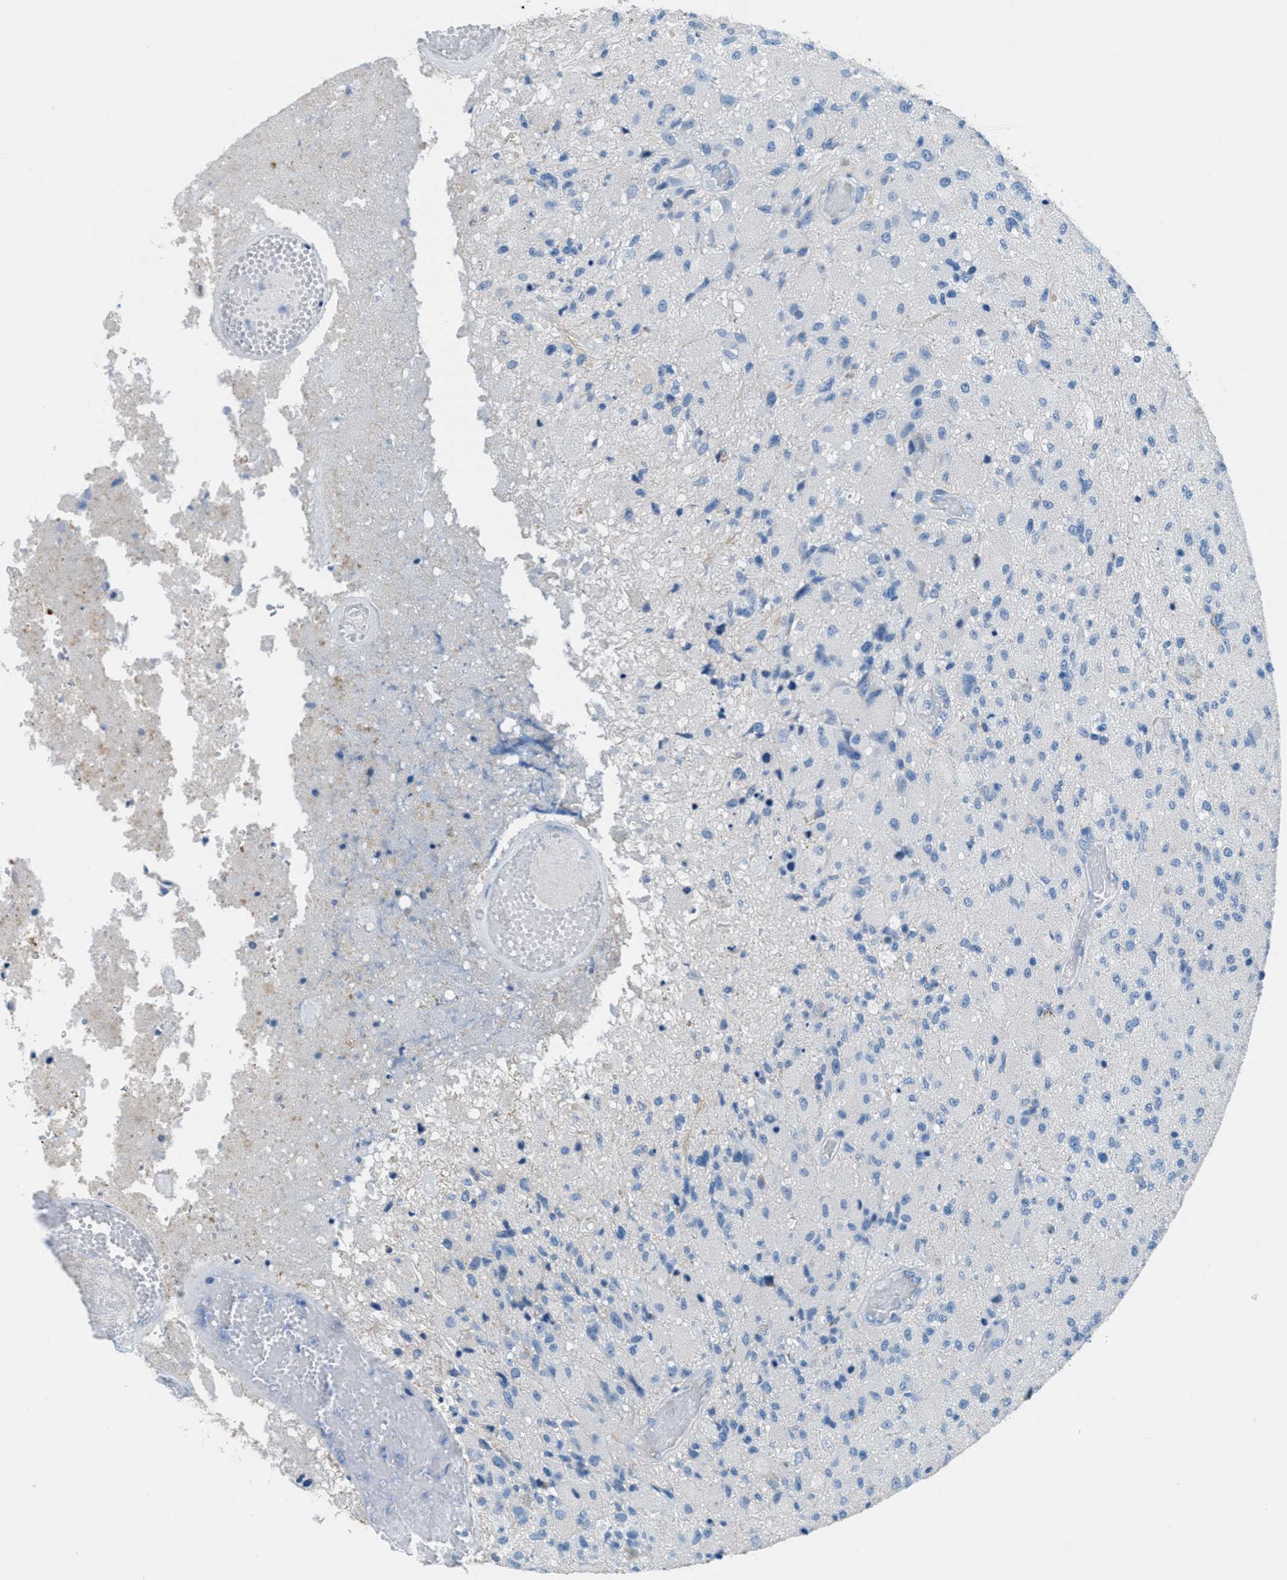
{"staining": {"intensity": "negative", "quantity": "none", "location": "none"}, "tissue": "glioma", "cell_type": "Tumor cells", "image_type": "cancer", "snomed": [{"axis": "morphology", "description": "Normal tissue, NOS"}, {"axis": "morphology", "description": "Glioma, malignant, High grade"}, {"axis": "topography", "description": "Cerebral cortex"}], "caption": "Human glioma stained for a protein using IHC demonstrates no expression in tumor cells.", "gene": "MGARP", "patient": {"sex": "male", "age": 77}}